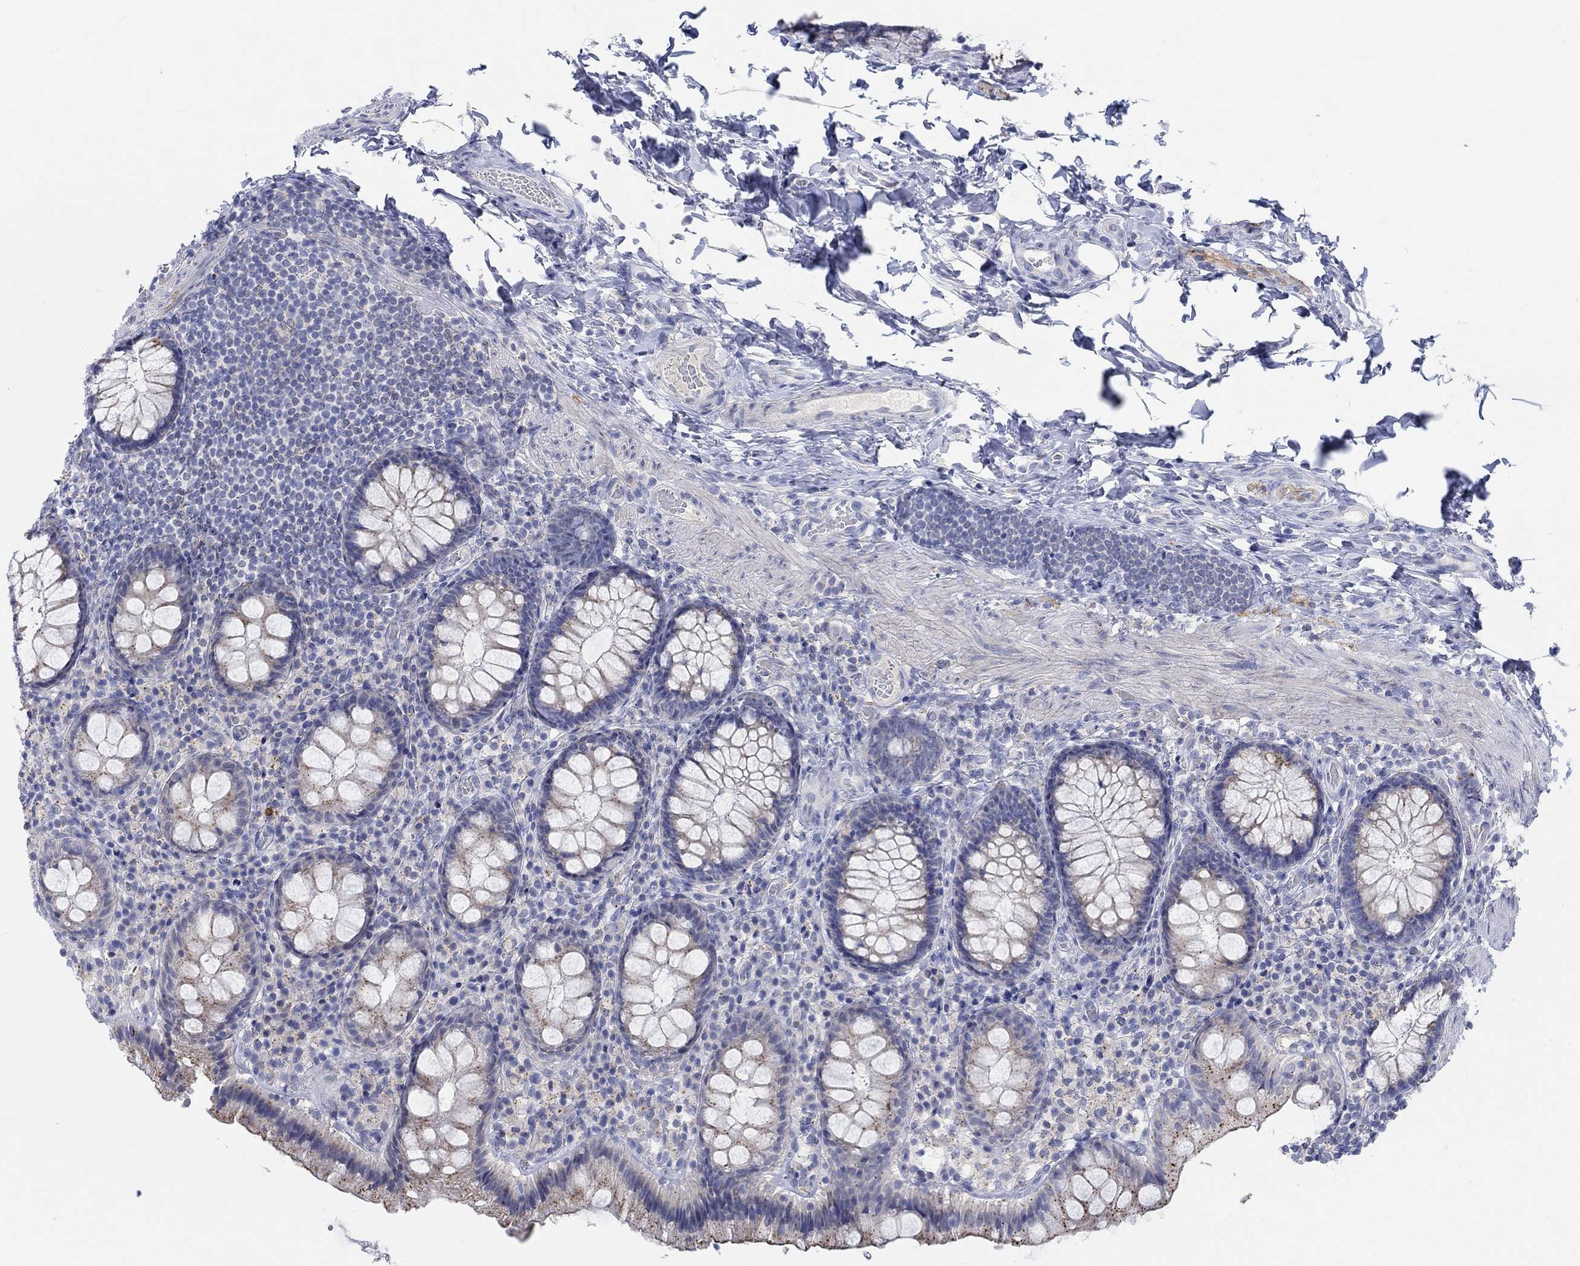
{"staining": {"intensity": "negative", "quantity": "none", "location": "none"}, "tissue": "colon", "cell_type": "Endothelial cells", "image_type": "normal", "snomed": [{"axis": "morphology", "description": "Normal tissue, NOS"}, {"axis": "topography", "description": "Colon"}], "caption": "This is an immunohistochemistry image of unremarkable human colon. There is no positivity in endothelial cells.", "gene": "NAV3", "patient": {"sex": "female", "age": 86}}